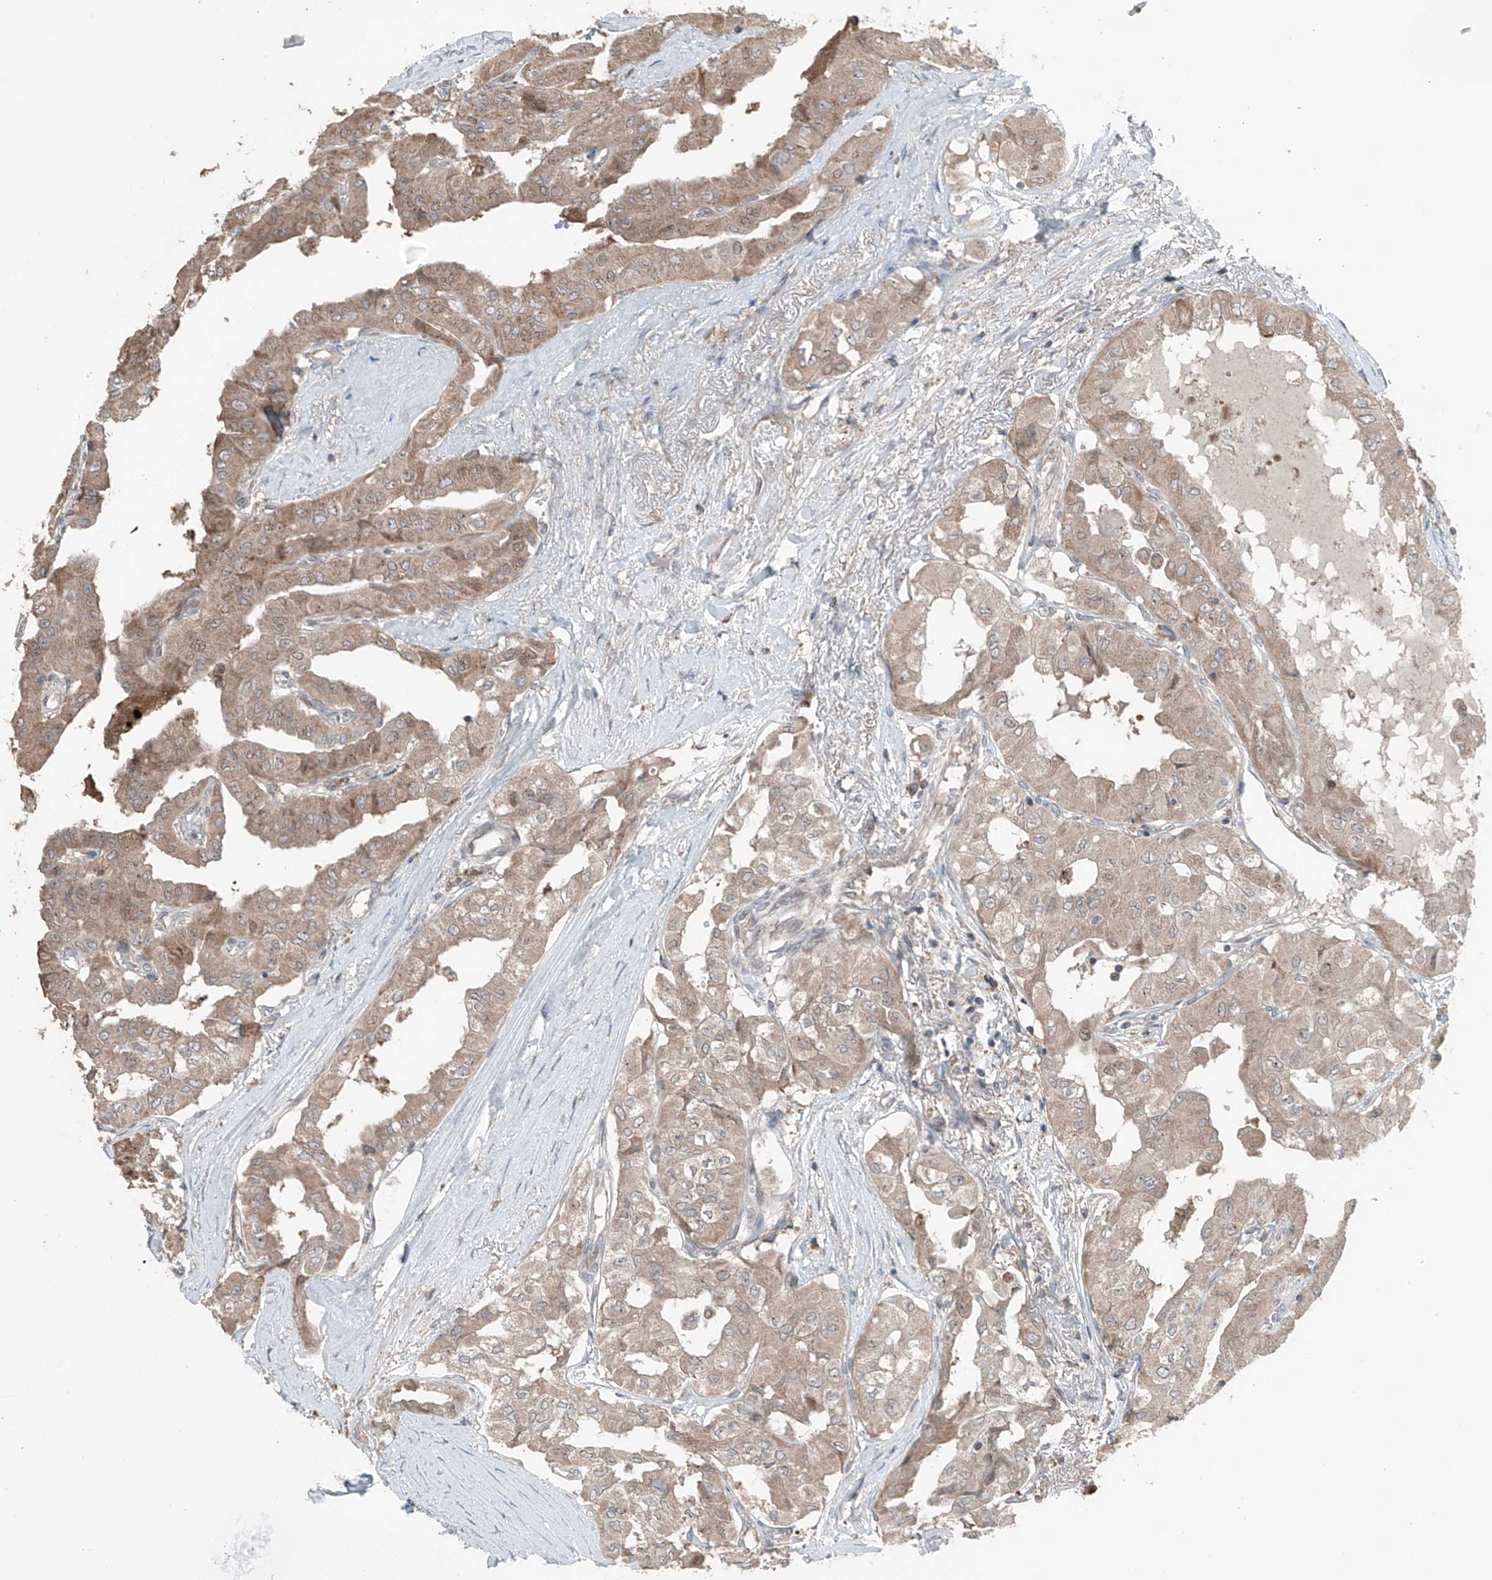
{"staining": {"intensity": "weak", "quantity": ">75%", "location": "cytoplasmic/membranous,nuclear"}, "tissue": "thyroid cancer", "cell_type": "Tumor cells", "image_type": "cancer", "snomed": [{"axis": "morphology", "description": "Papillary adenocarcinoma, NOS"}, {"axis": "topography", "description": "Thyroid gland"}], "caption": "A high-resolution photomicrograph shows immunohistochemistry staining of thyroid cancer, which reveals weak cytoplasmic/membranous and nuclear expression in approximately >75% of tumor cells.", "gene": "TXNDC9", "patient": {"sex": "female", "age": 59}}